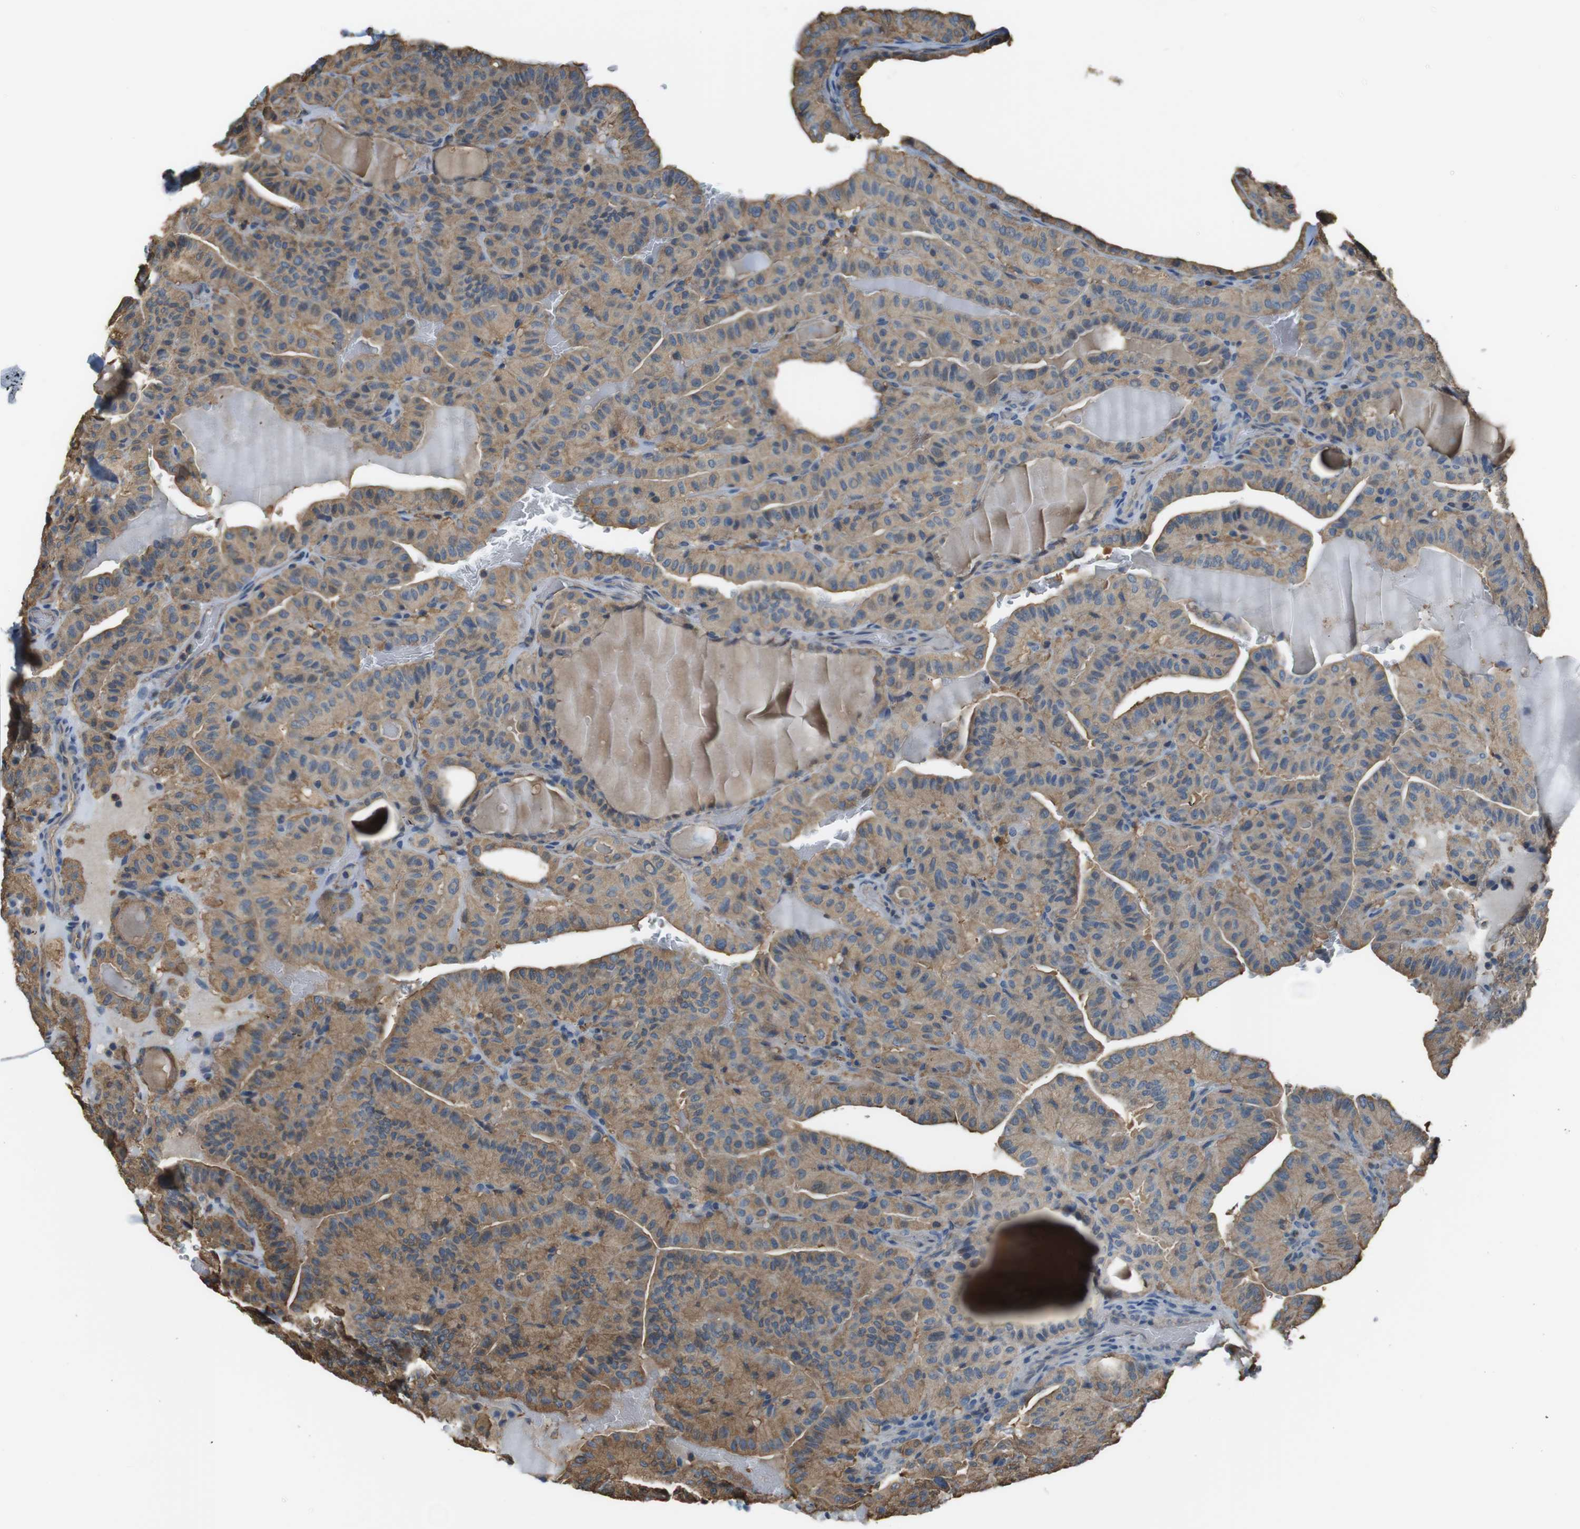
{"staining": {"intensity": "moderate", "quantity": ">75%", "location": "cytoplasmic/membranous"}, "tissue": "thyroid cancer", "cell_type": "Tumor cells", "image_type": "cancer", "snomed": [{"axis": "morphology", "description": "Papillary adenocarcinoma, NOS"}, {"axis": "topography", "description": "Thyroid gland"}], "caption": "Protein expression analysis of papillary adenocarcinoma (thyroid) shows moderate cytoplasmic/membranous positivity in about >75% of tumor cells. (Stains: DAB (3,3'-diaminobenzidine) in brown, nuclei in blue, Microscopy: brightfield microscopy at high magnification).", "gene": "FCAR", "patient": {"sex": "male", "age": 77}}